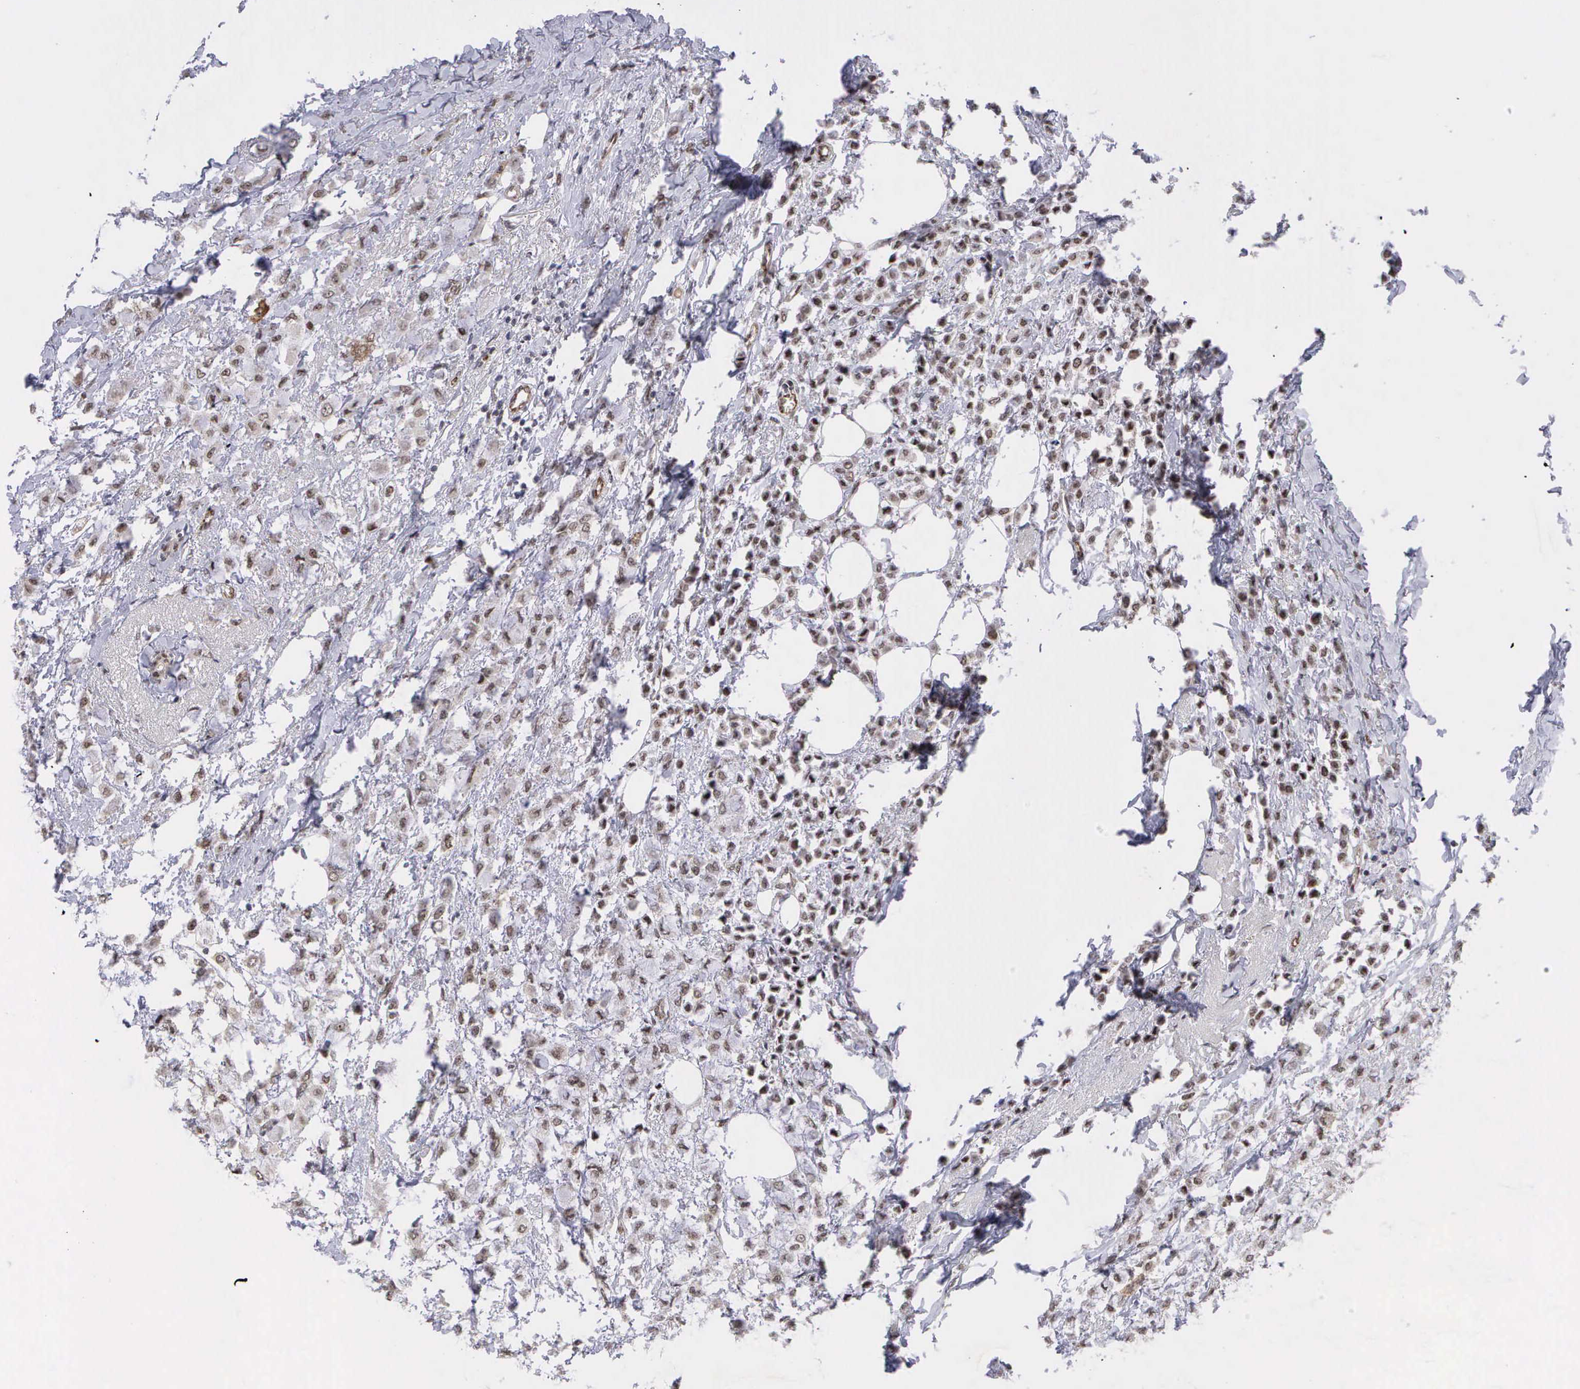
{"staining": {"intensity": "moderate", "quantity": ">75%", "location": "nuclear"}, "tissue": "breast cancer", "cell_type": "Tumor cells", "image_type": "cancer", "snomed": [{"axis": "morphology", "description": "Lobular carcinoma"}, {"axis": "topography", "description": "Breast"}], "caption": "About >75% of tumor cells in lobular carcinoma (breast) demonstrate moderate nuclear protein staining as visualized by brown immunohistochemical staining.", "gene": "MORC2", "patient": {"sex": "female", "age": 85}}